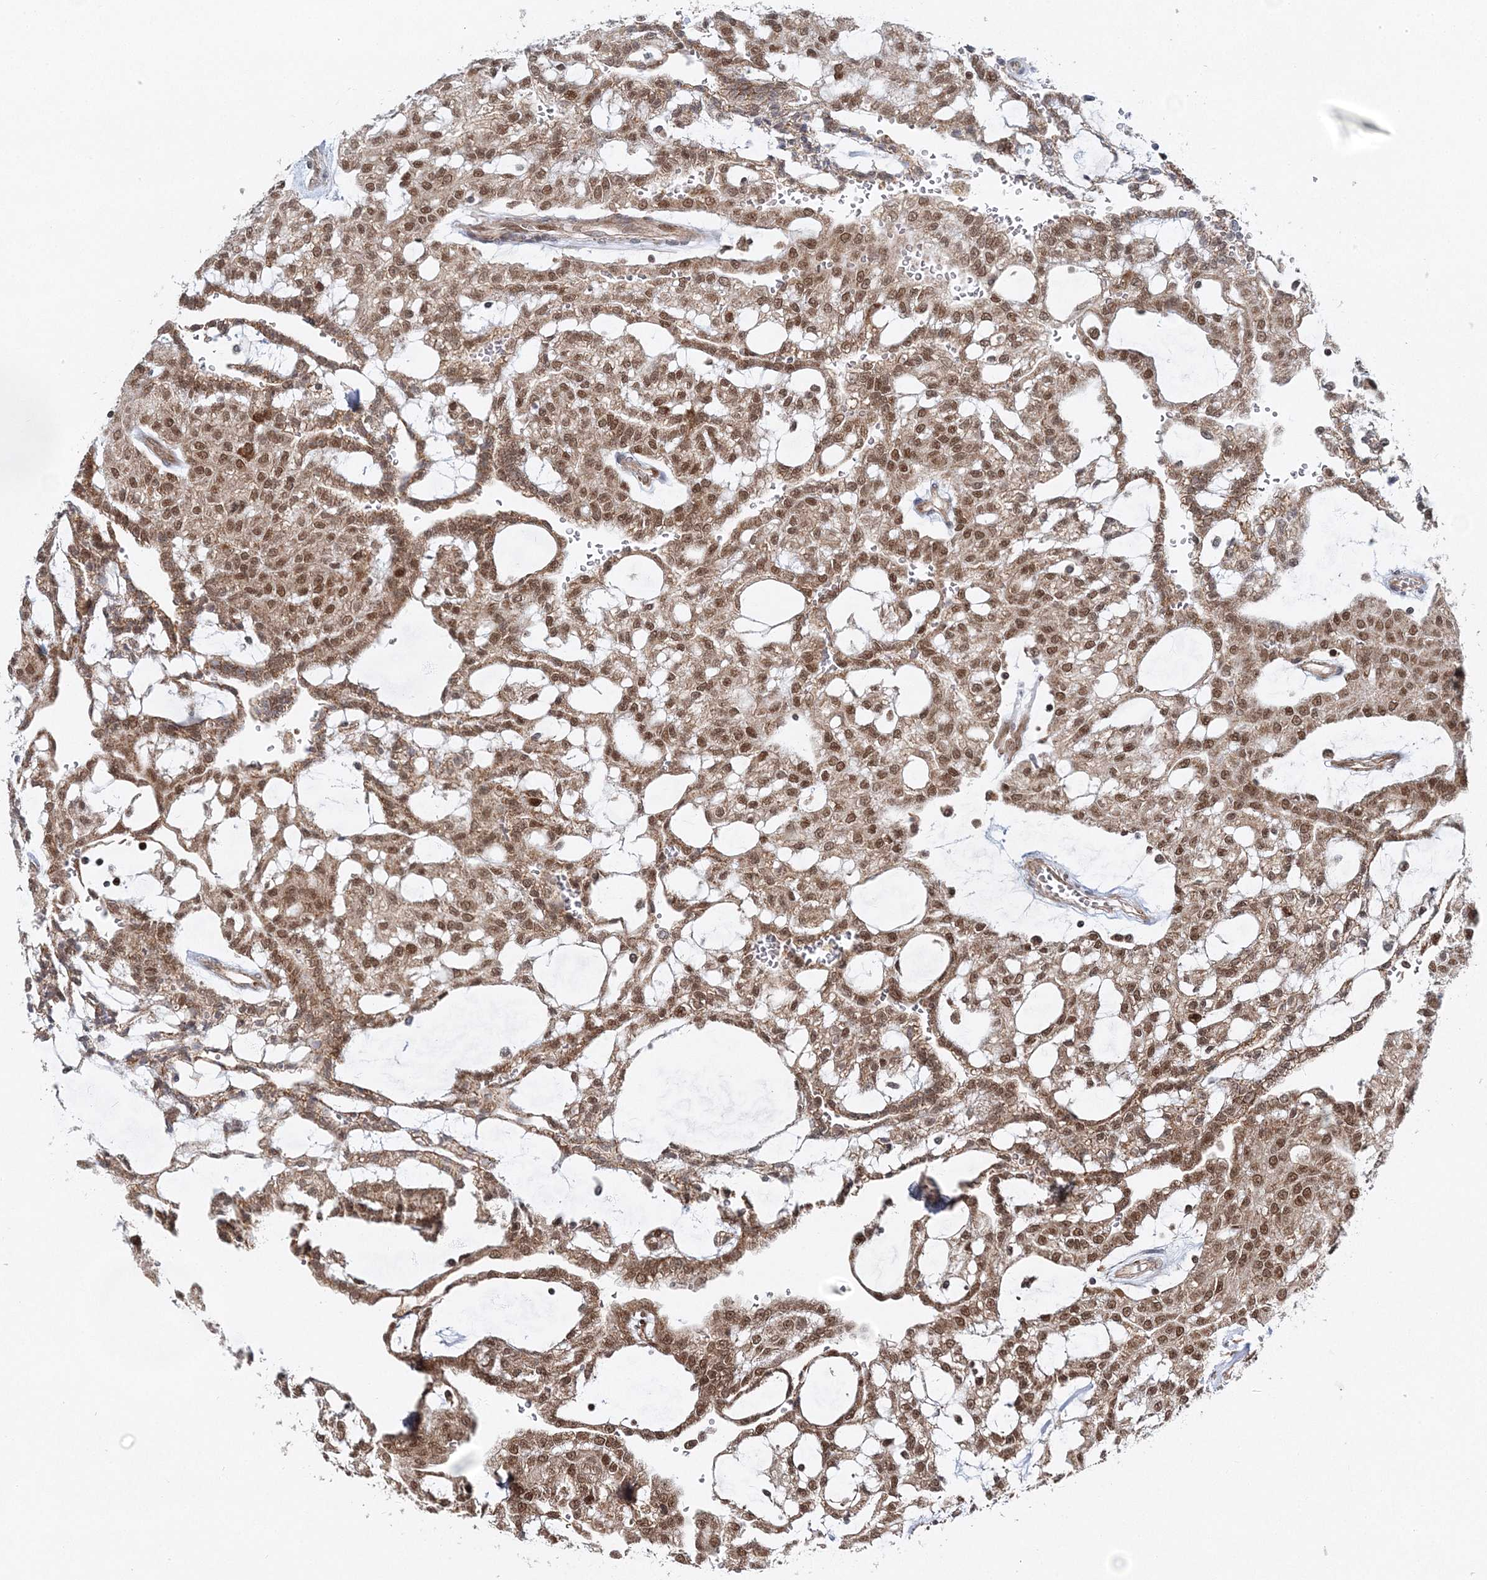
{"staining": {"intensity": "moderate", "quantity": ">75%", "location": "cytoplasmic/membranous,nuclear"}, "tissue": "renal cancer", "cell_type": "Tumor cells", "image_type": "cancer", "snomed": [{"axis": "morphology", "description": "Adenocarcinoma, NOS"}, {"axis": "topography", "description": "Kidney"}], "caption": "This photomicrograph demonstrates IHC staining of human renal adenocarcinoma, with medium moderate cytoplasmic/membranous and nuclear positivity in about >75% of tumor cells.", "gene": "RAB11FIP2", "patient": {"sex": "male", "age": 63}}